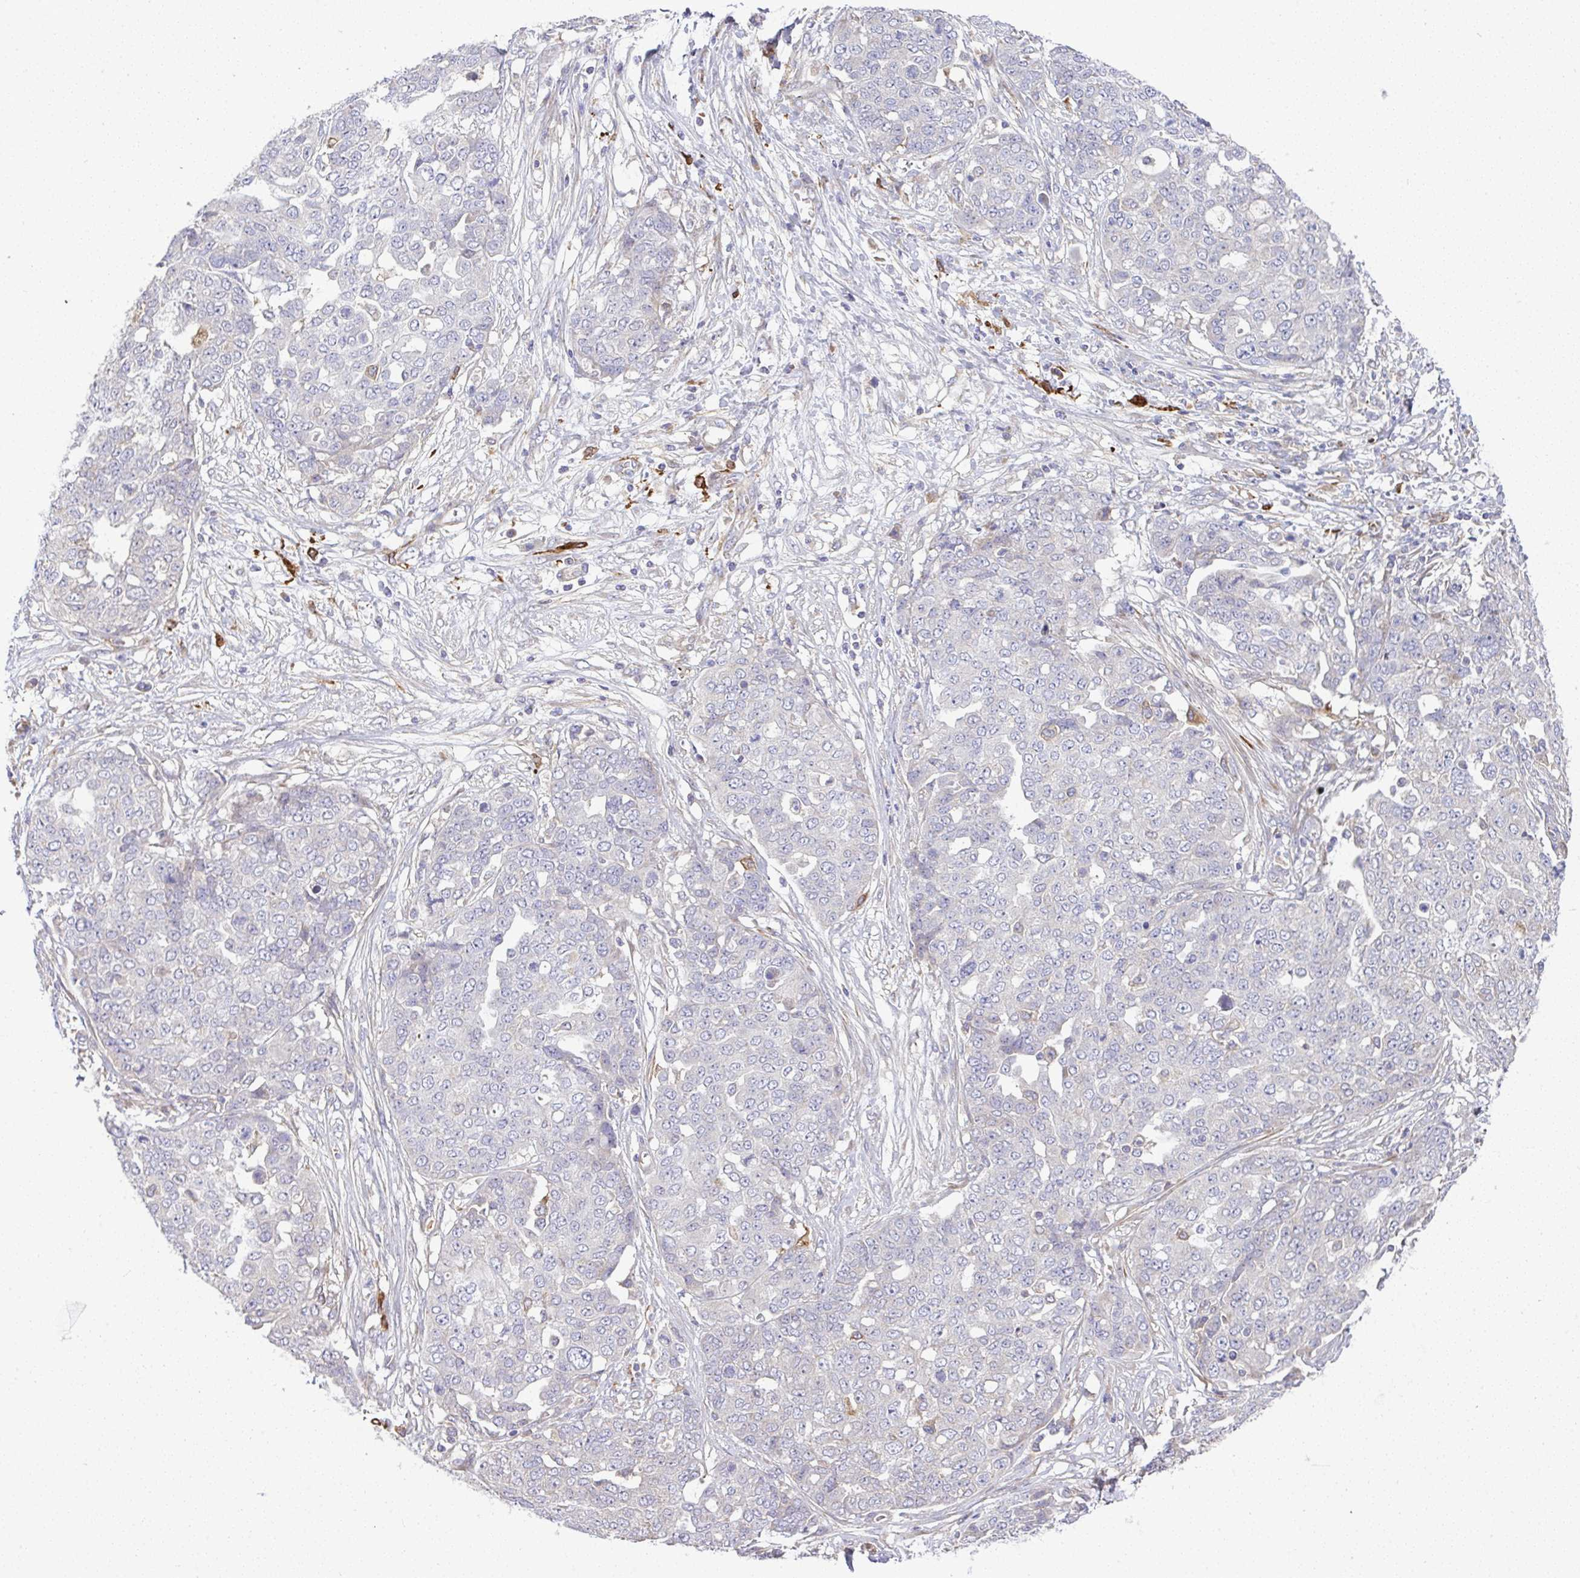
{"staining": {"intensity": "negative", "quantity": "none", "location": "none"}, "tissue": "ovarian cancer", "cell_type": "Tumor cells", "image_type": "cancer", "snomed": [{"axis": "morphology", "description": "Cystadenocarcinoma, serous, NOS"}, {"axis": "topography", "description": "Soft tissue"}, {"axis": "topography", "description": "Ovary"}], "caption": "Immunohistochemistry histopathology image of neoplastic tissue: ovarian cancer stained with DAB displays no significant protein positivity in tumor cells.", "gene": "GRID2", "patient": {"sex": "female", "age": 57}}